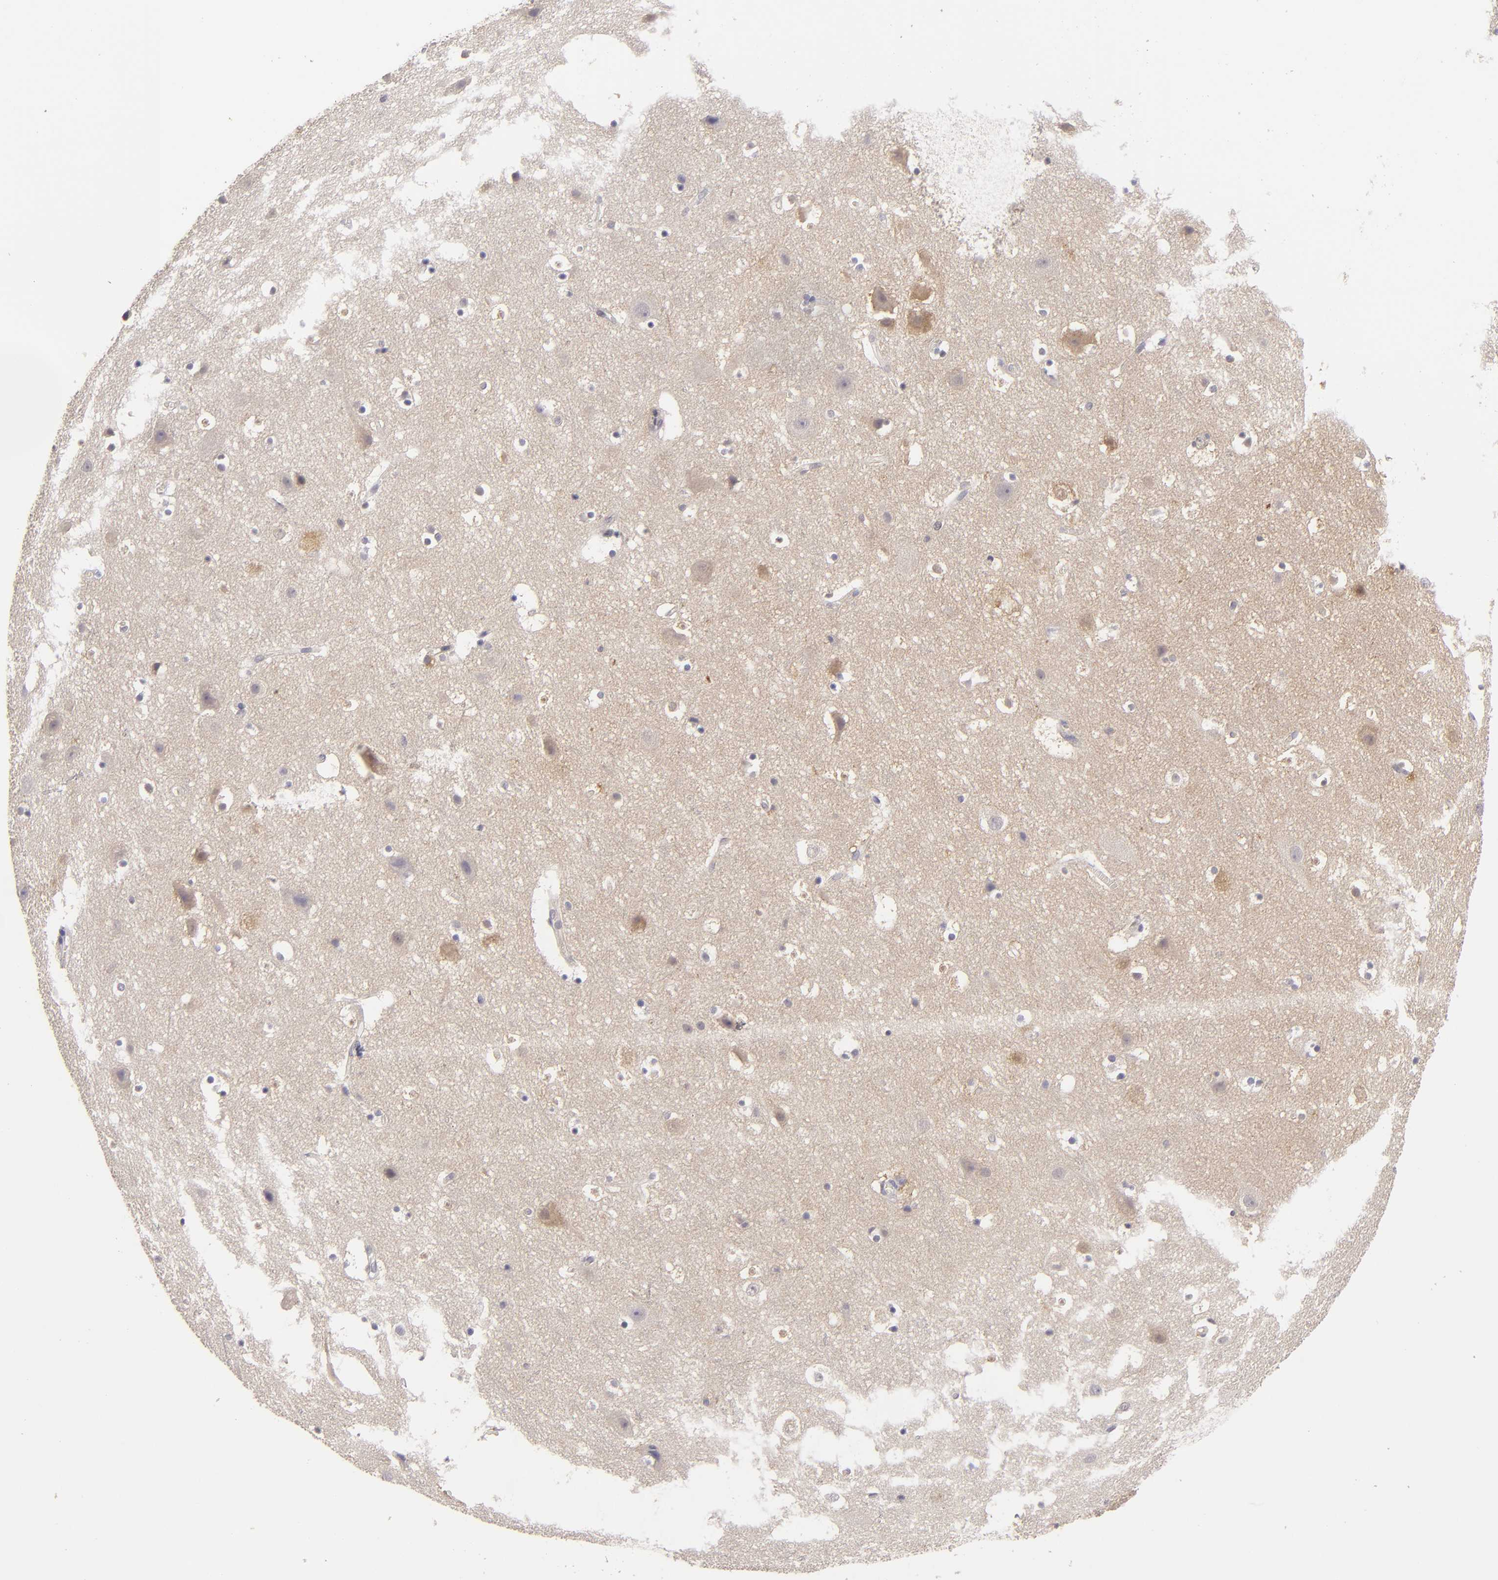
{"staining": {"intensity": "weak", "quantity": ">75%", "location": "cytoplasmic/membranous"}, "tissue": "cerebral cortex", "cell_type": "Endothelial cells", "image_type": "normal", "snomed": [{"axis": "morphology", "description": "Normal tissue, NOS"}, {"axis": "topography", "description": "Cerebral cortex"}], "caption": "DAB (3,3'-diaminobenzidine) immunohistochemical staining of unremarkable human cerebral cortex reveals weak cytoplasmic/membranous protein positivity in about >75% of endothelial cells.", "gene": "MMP10", "patient": {"sex": "male", "age": 45}}